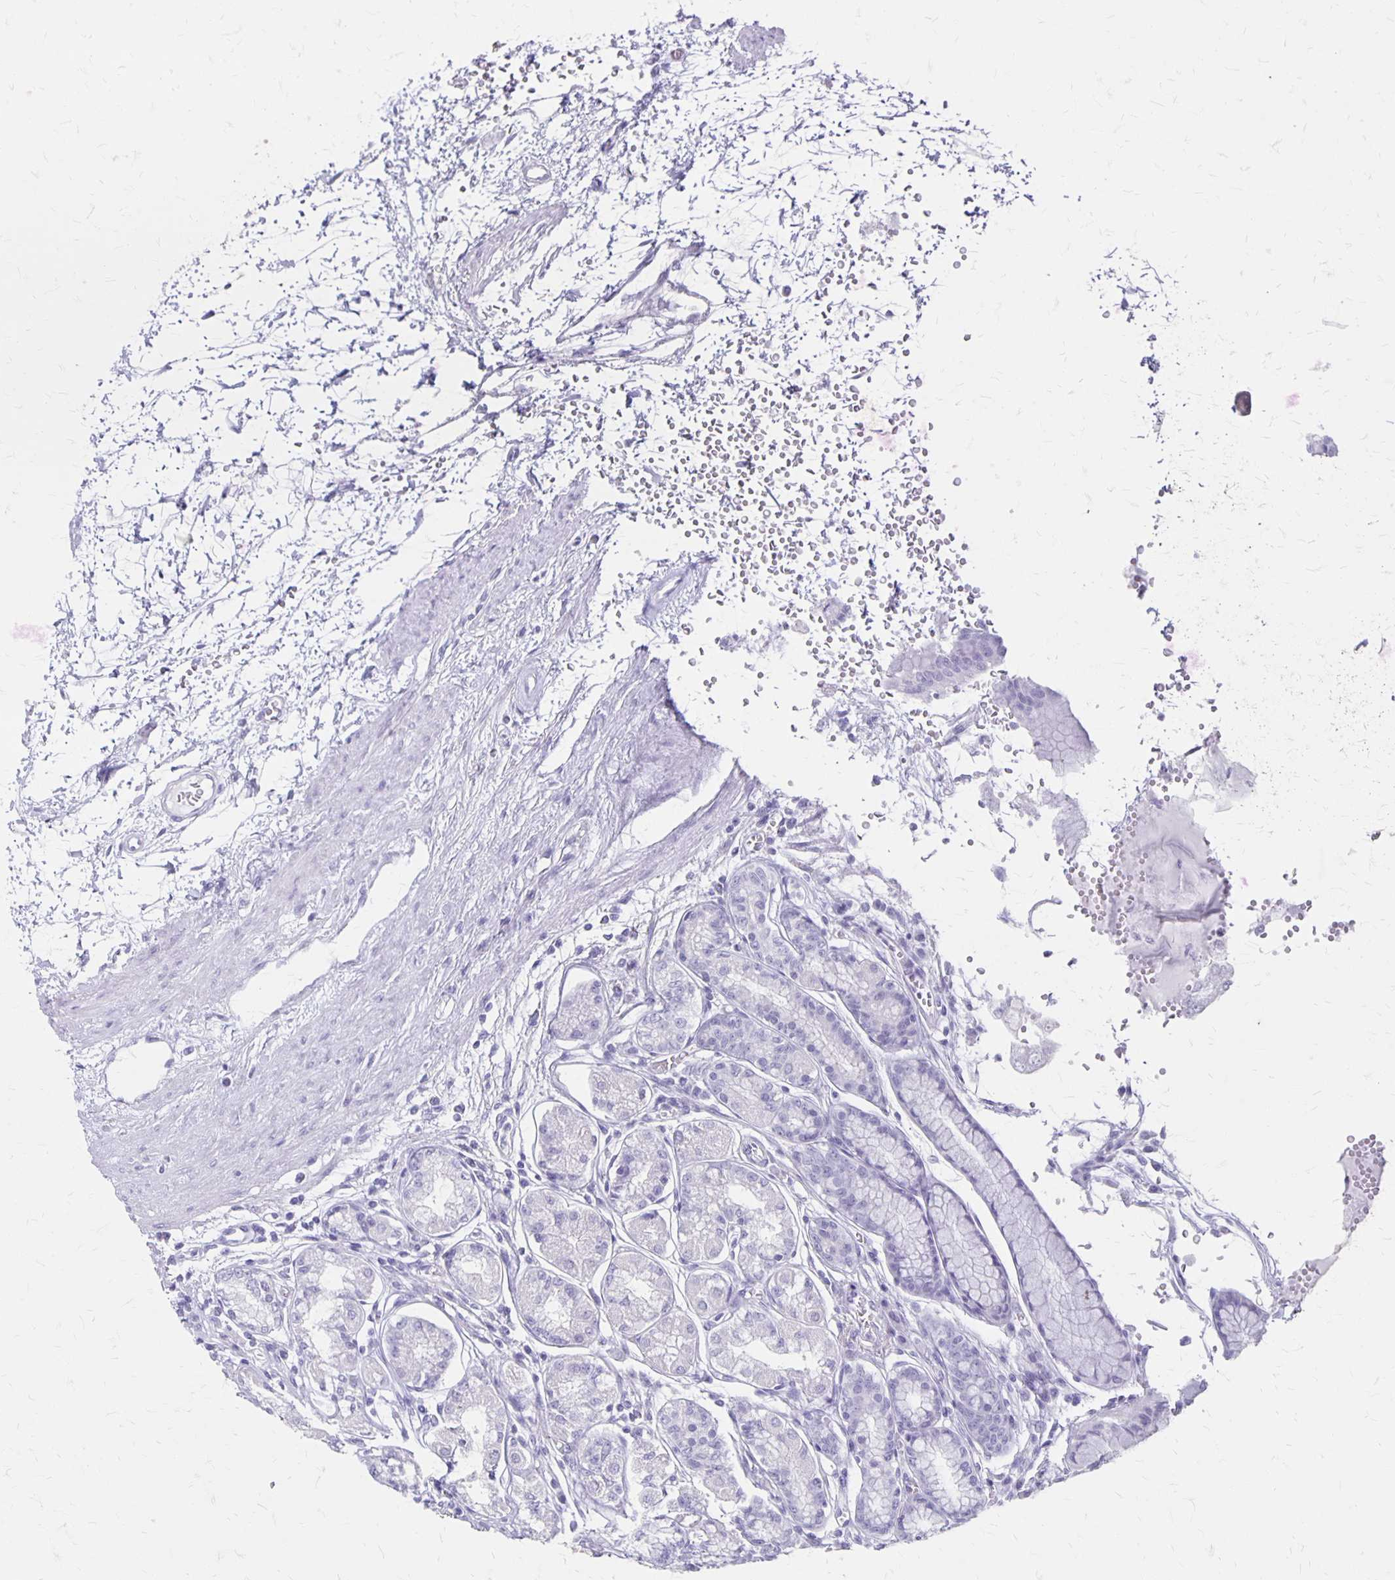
{"staining": {"intensity": "negative", "quantity": "none", "location": "none"}, "tissue": "stomach", "cell_type": "Glandular cells", "image_type": "normal", "snomed": [{"axis": "morphology", "description": "Normal tissue, NOS"}, {"axis": "topography", "description": "Stomach"}, {"axis": "topography", "description": "Stomach, lower"}], "caption": "The histopathology image shows no staining of glandular cells in normal stomach.", "gene": "MAGEC2", "patient": {"sex": "male", "age": 76}}